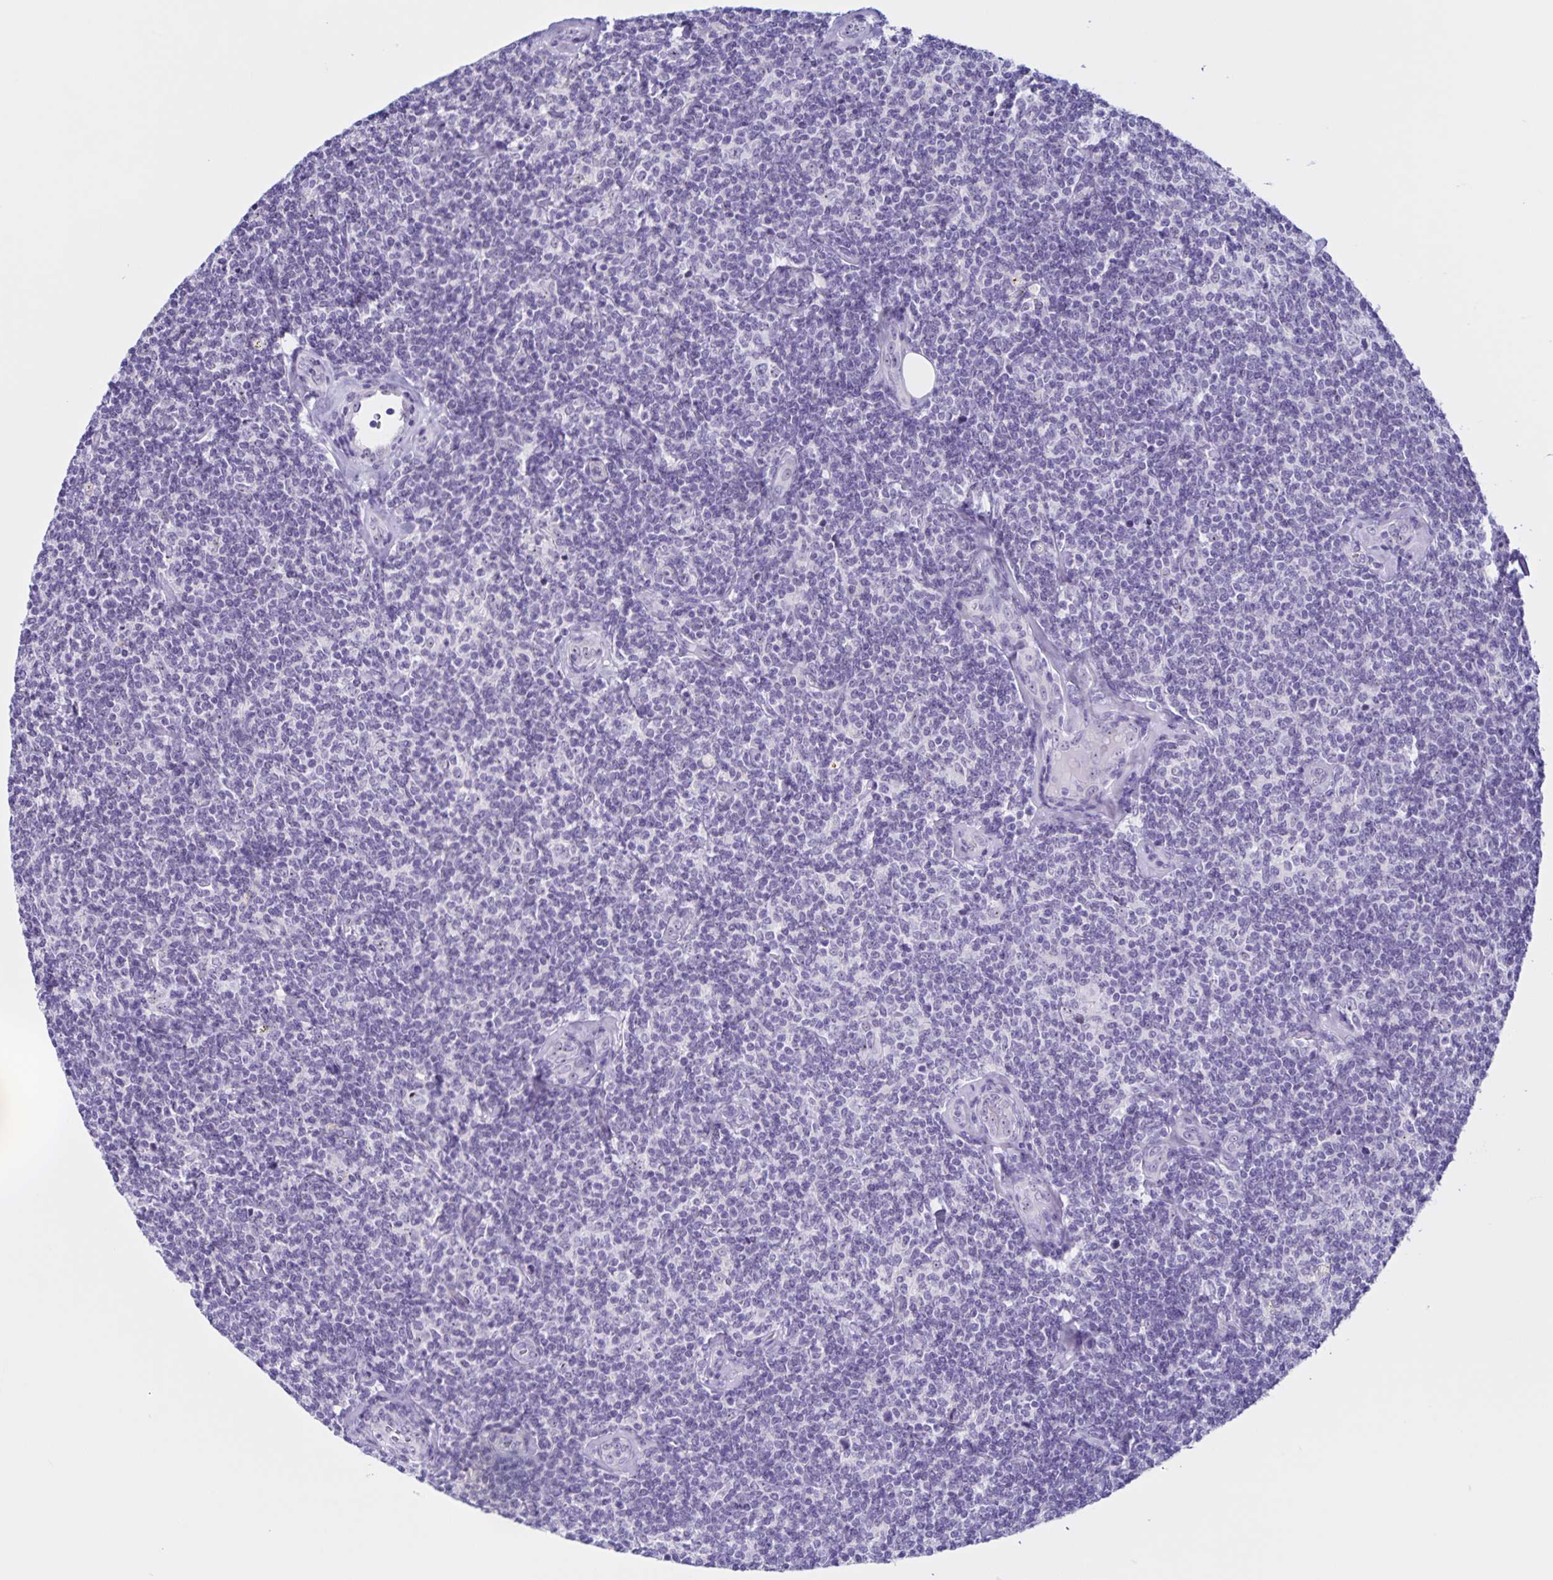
{"staining": {"intensity": "negative", "quantity": "none", "location": "none"}, "tissue": "lymphoma", "cell_type": "Tumor cells", "image_type": "cancer", "snomed": [{"axis": "morphology", "description": "Malignant lymphoma, non-Hodgkin's type, Low grade"}, {"axis": "topography", "description": "Lymph node"}], "caption": "The IHC histopathology image has no significant staining in tumor cells of lymphoma tissue.", "gene": "FAM170A", "patient": {"sex": "female", "age": 56}}